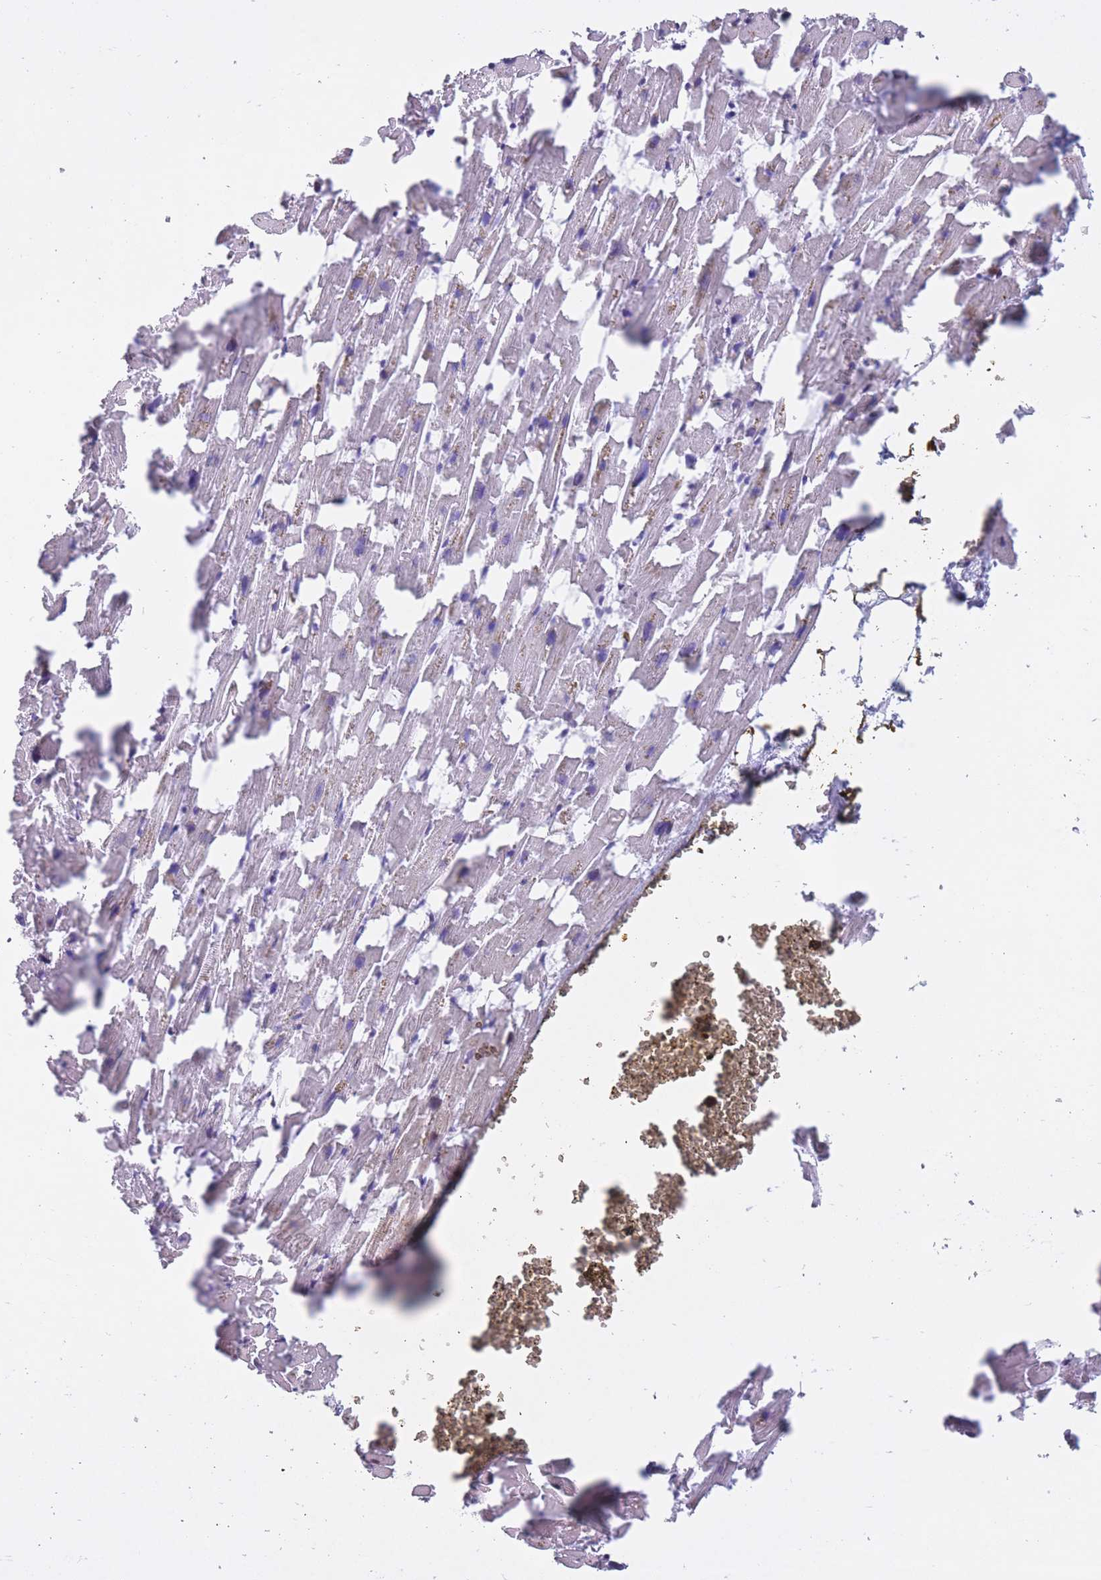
{"staining": {"intensity": "negative", "quantity": "none", "location": "none"}, "tissue": "heart muscle", "cell_type": "Cardiomyocytes", "image_type": "normal", "snomed": [{"axis": "morphology", "description": "Normal tissue, NOS"}, {"axis": "topography", "description": "Heart"}], "caption": "Cardiomyocytes show no significant protein staining in unremarkable heart muscle. (DAB immunohistochemistry (IHC), high magnification).", "gene": "OR7C1", "patient": {"sex": "female", "age": 64}}